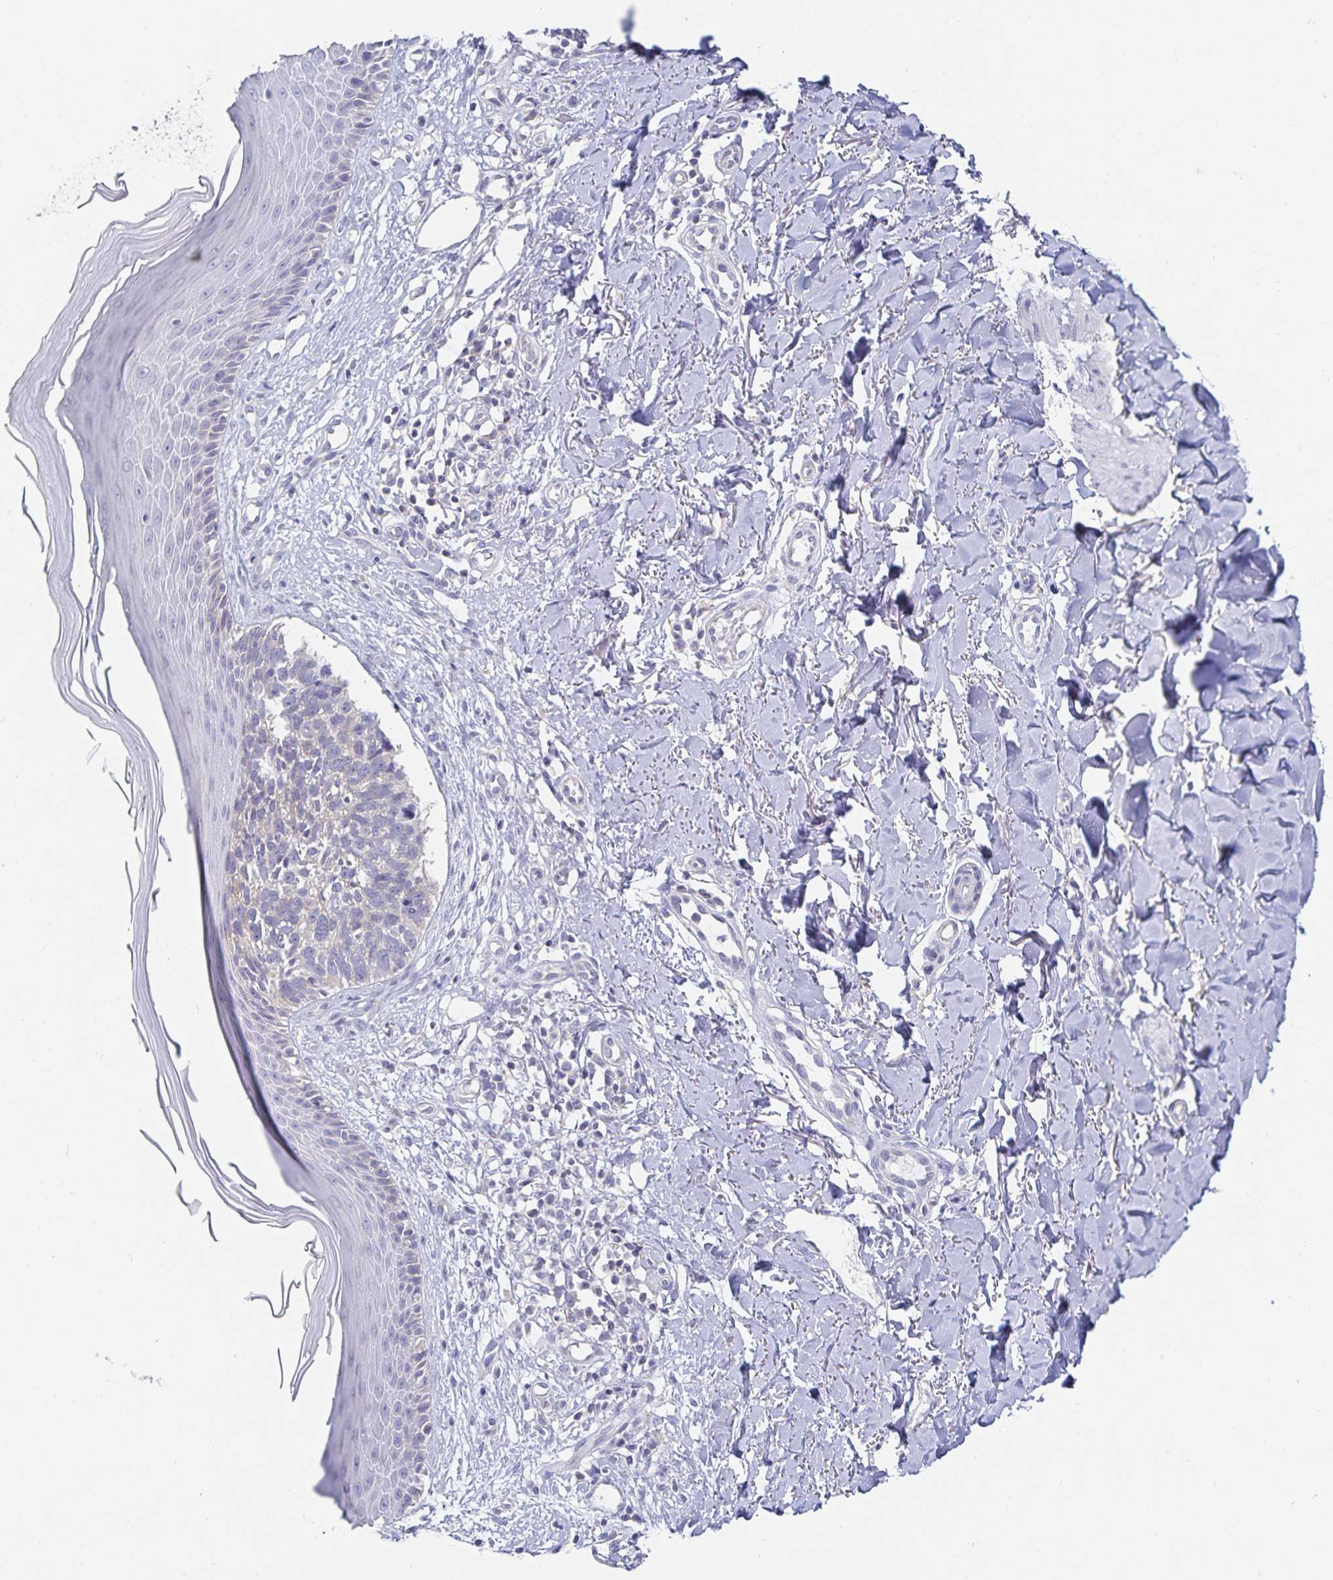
{"staining": {"intensity": "negative", "quantity": "none", "location": "none"}, "tissue": "skin cancer", "cell_type": "Tumor cells", "image_type": "cancer", "snomed": [{"axis": "morphology", "description": "Basal cell carcinoma"}, {"axis": "topography", "description": "Skin"}], "caption": "Human basal cell carcinoma (skin) stained for a protein using immunohistochemistry demonstrates no expression in tumor cells.", "gene": "SFTPA1", "patient": {"sex": "female", "age": 45}}